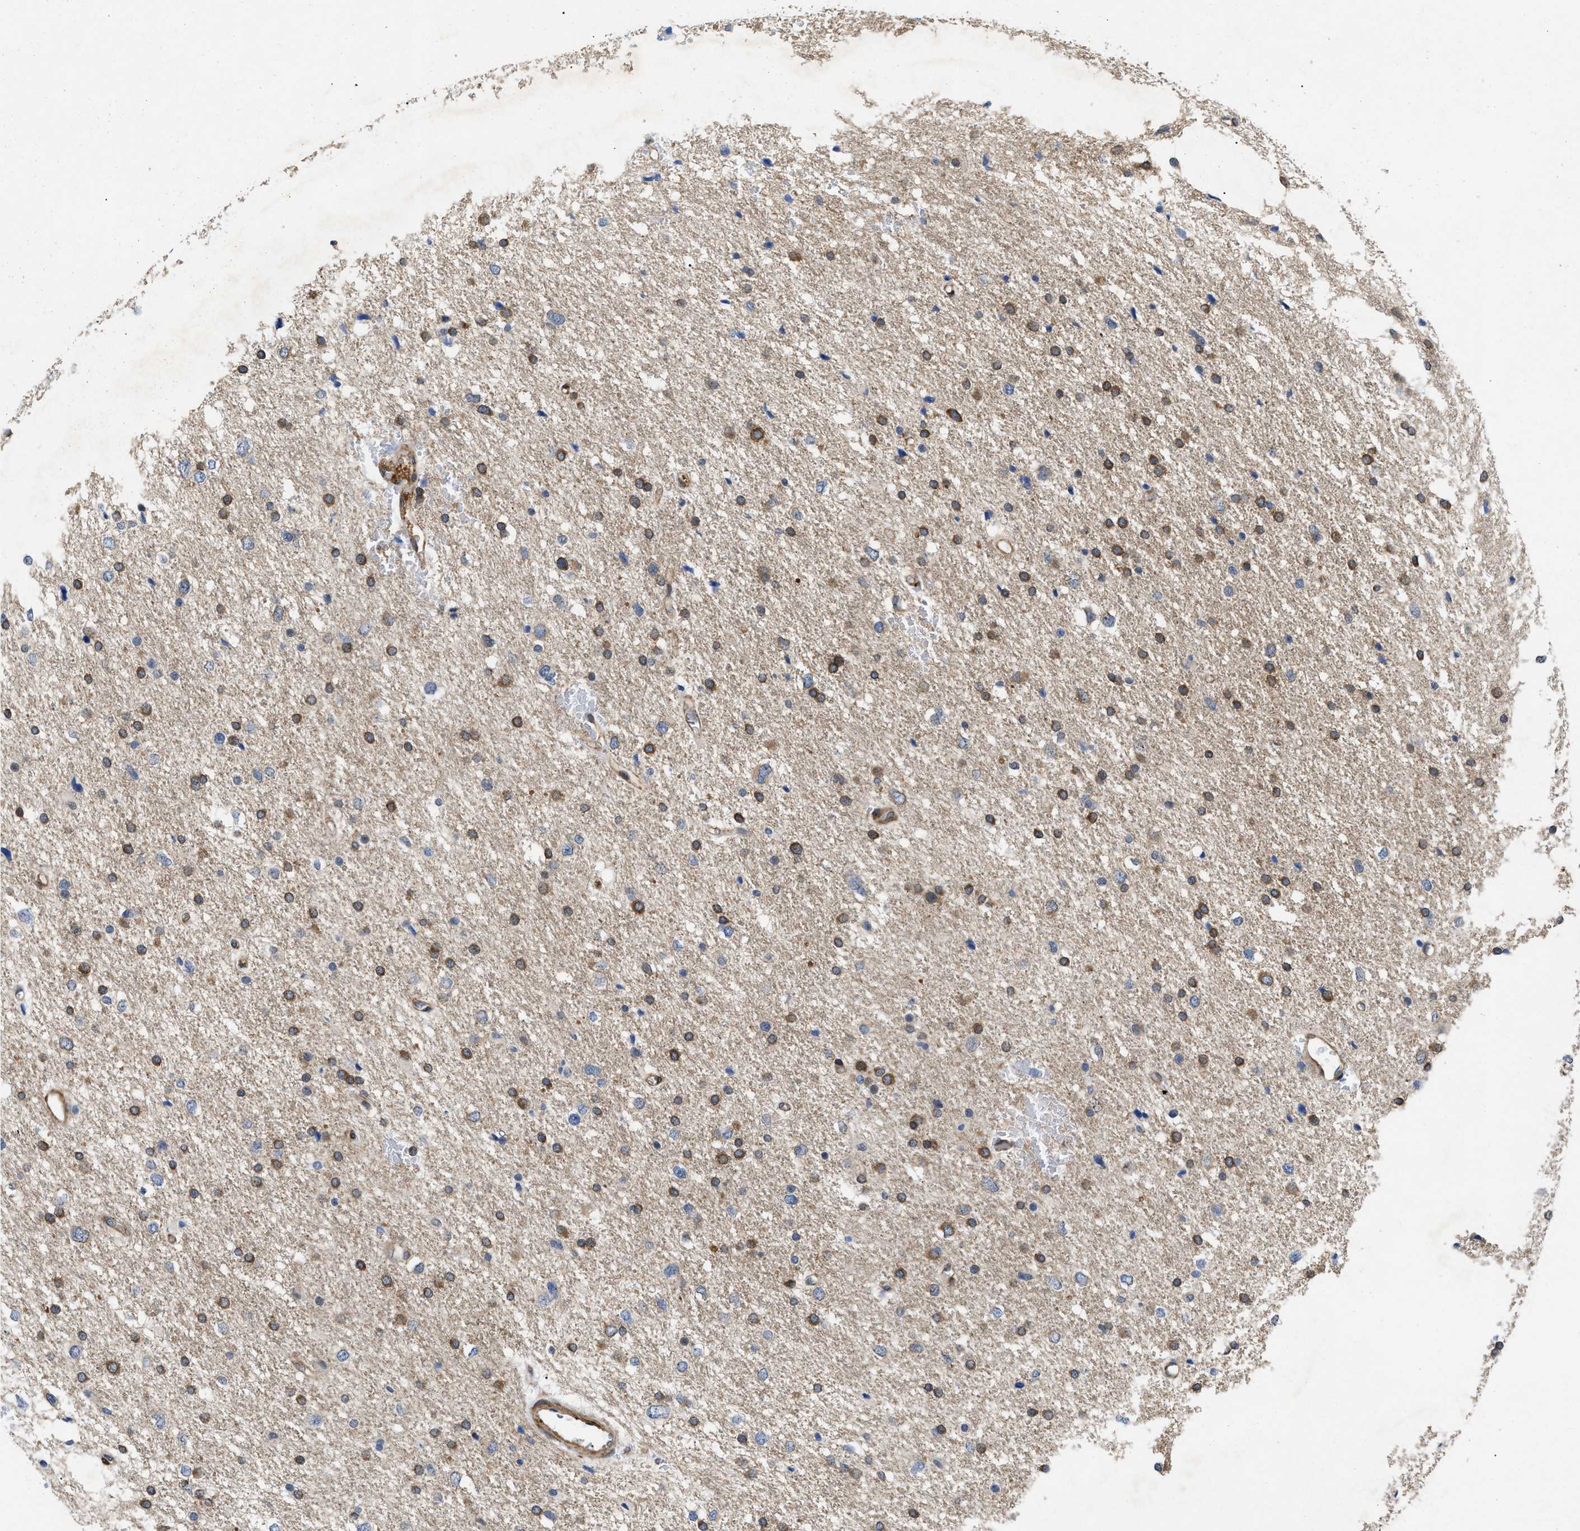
{"staining": {"intensity": "moderate", "quantity": ">75%", "location": "cytoplasmic/membranous"}, "tissue": "glioma", "cell_type": "Tumor cells", "image_type": "cancer", "snomed": [{"axis": "morphology", "description": "Glioma, malignant, Low grade"}, {"axis": "topography", "description": "Brain"}], "caption": "A micrograph of glioma stained for a protein displays moderate cytoplasmic/membranous brown staining in tumor cells. Using DAB (brown) and hematoxylin (blue) stains, captured at high magnification using brightfield microscopy.", "gene": "GARRE1", "patient": {"sex": "female", "age": 37}}